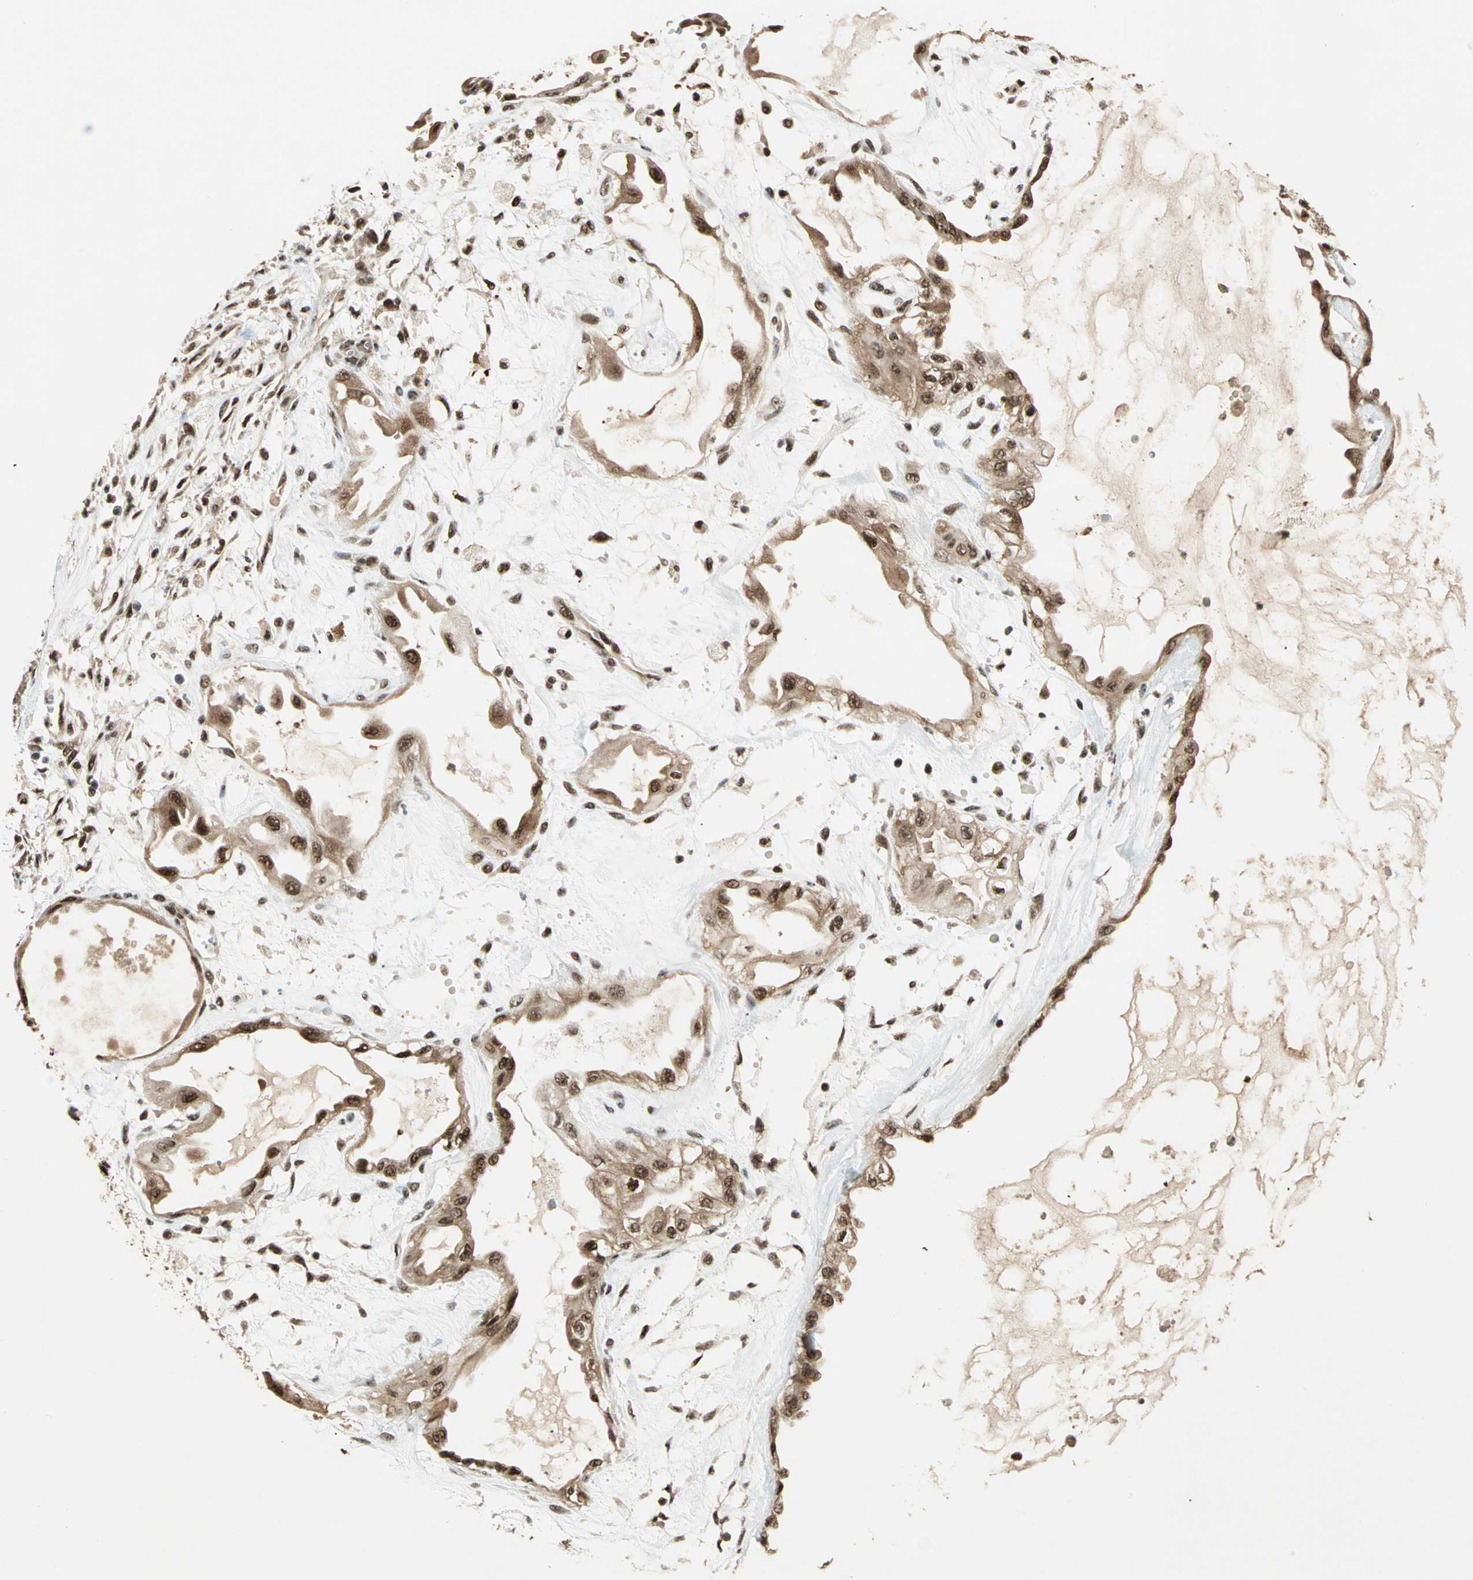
{"staining": {"intensity": "strong", "quantity": ">75%", "location": "cytoplasmic/membranous,nuclear"}, "tissue": "ovarian cancer", "cell_type": "Tumor cells", "image_type": "cancer", "snomed": [{"axis": "morphology", "description": "Carcinoma, NOS"}, {"axis": "morphology", "description": "Carcinoma, endometroid"}, {"axis": "topography", "description": "Ovary"}], "caption": "Strong cytoplasmic/membranous and nuclear expression is present in approximately >75% of tumor cells in carcinoma (ovarian).", "gene": "ZNF44", "patient": {"sex": "female", "age": 50}}